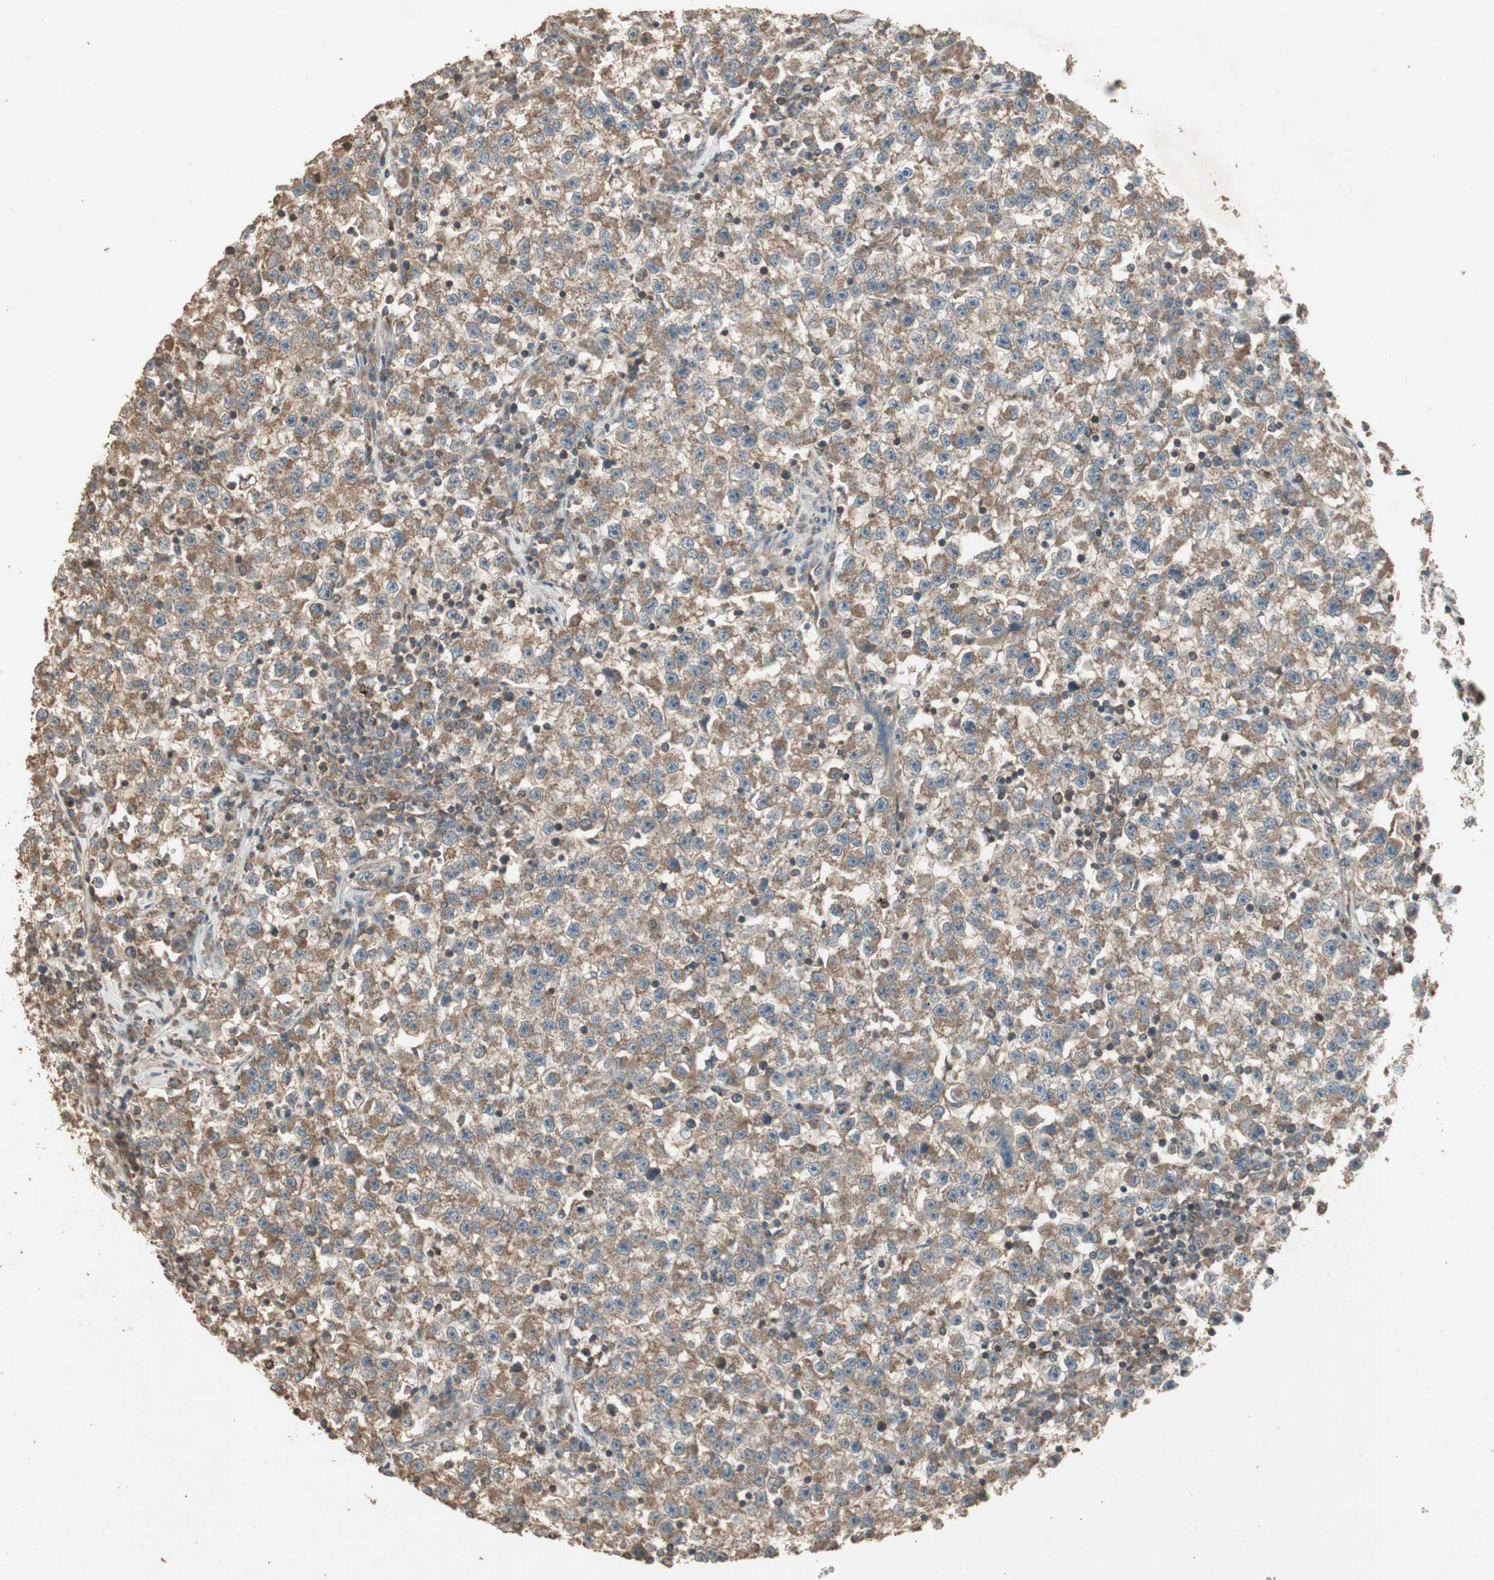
{"staining": {"intensity": "moderate", "quantity": ">75%", "location": "cytoplasmic/membranous"}, "tissue": "testis cancer", "cell_type": "Tumor cells", "image_type": "cancer", "snomed": [{"axis": "morphology", "description": "Seminoma, NOS"}, {"axis": "topography", "description": "Testis"}], "caption": "Immunohistochemical staining of testis cancer (seminoma) exhibits medium levels of moderate cytoplasmic/membranous protein staining in about >75% of tumor cells.", "gene": "UBAC1", "patient": {"sex": "male", "age": 22}}